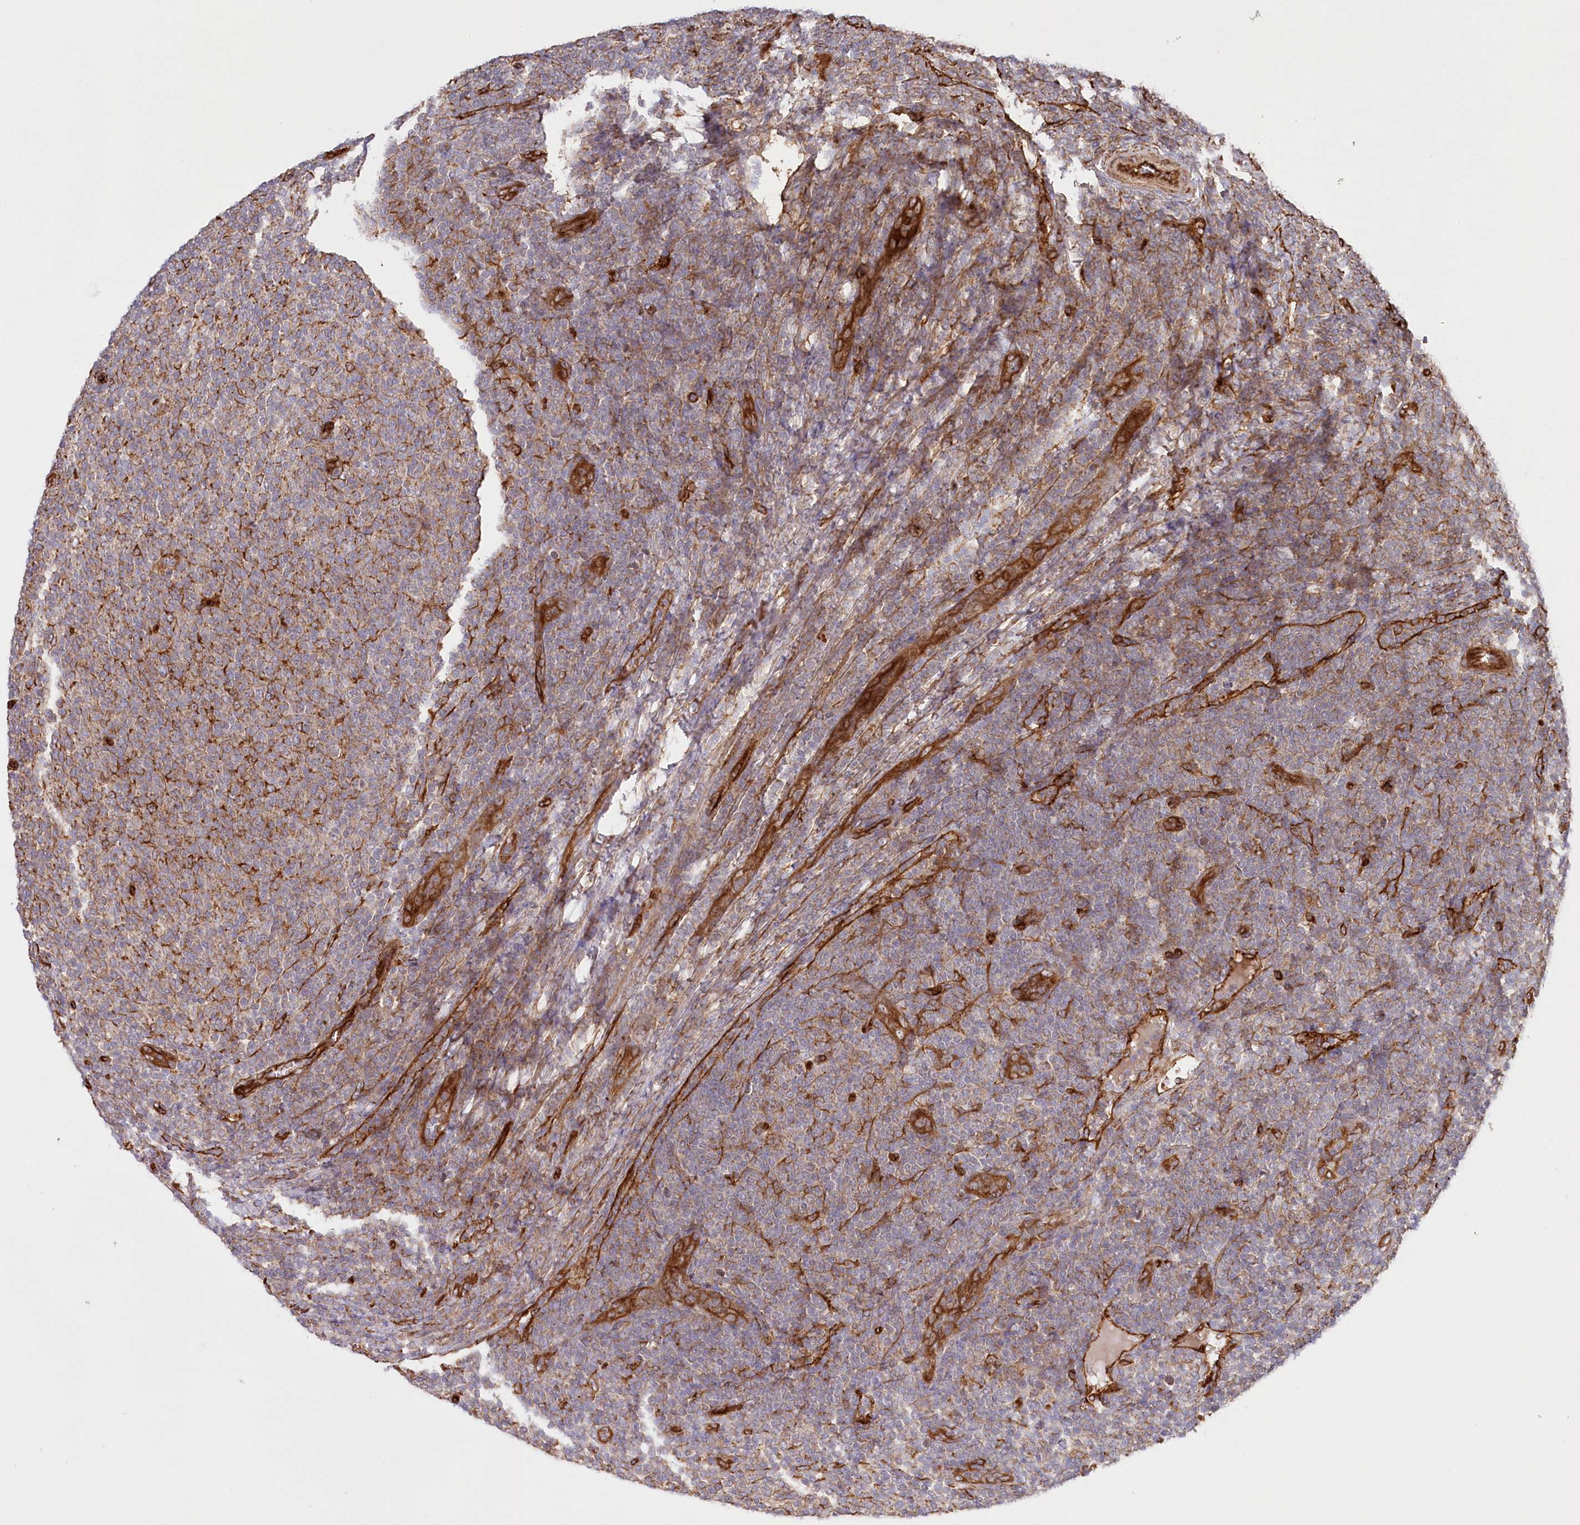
{"staining": {"intensity": "moderate", "quantity": ">75%", "location": "cytoplasmic/membranous"}, "tissue": "lymphoma", "cell_type": "Tumor cells", "image_type": "cancer", "snomed": [{"axis": "morphology", "description": "Malignant lymphoma, non-Hodgkin's type, Low grade"}, {"axis": "topography", "description": "Lymph node"}], "caption": "This photomicrograph displays immunohistochemistry (IHC) staining of malignant lymphoma, non-Hodgkin's type (low-grade), with medium moderate cytoplasmic/membranous staining in approximately >75% of tumor cells.", "gene": "MTPAP", "patient": {"sex": "male", "age": 66}}